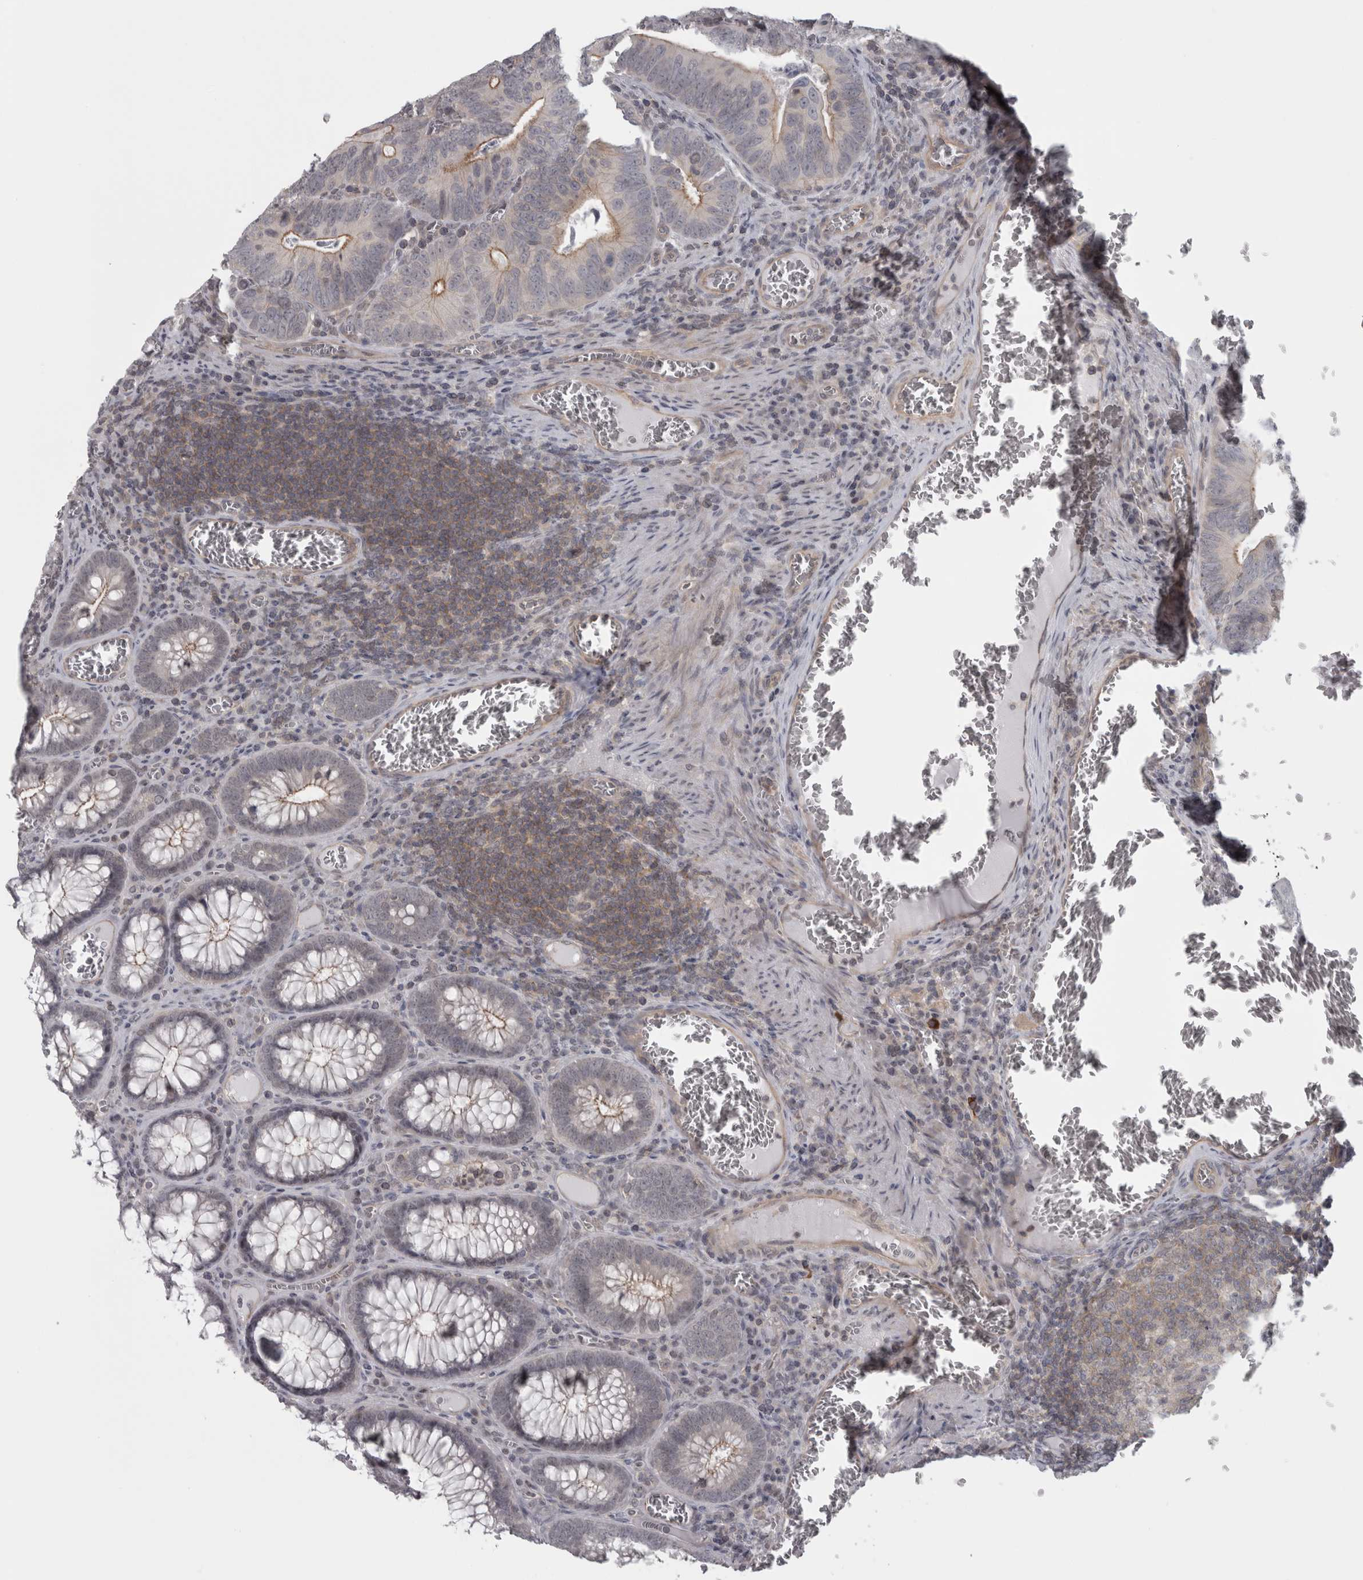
{"staining": {"intensity": "moderate", "quantity": "25%-75%", "location": "cytoplasmic/membranous"}, "tissue": "colorectal cancer", "cell_type": "Tumor cells", "image_type": "cancer", "snomed": [{"axis": "morphology", "description": "Inflammation, NOS"}, {"axis": "morphology", "description": "Adenocarcinoma, NOS"}, {"axis": "topography", "description": "Colon"}], "caption": "Immunohistochemistry (IHC) histopathology image of neoplastic tissue: colorectal adenocarcinoma stained using immunohistochemistry (IHC) displays medium levels of moderate protein expression localized specifically in the cytoplasmic/membranous of tumor cells, appearing as a cytoplasmic/membranous brown color.", "gene": "PPP1R12B", "patient": {"sex": "male", "age": 72}}